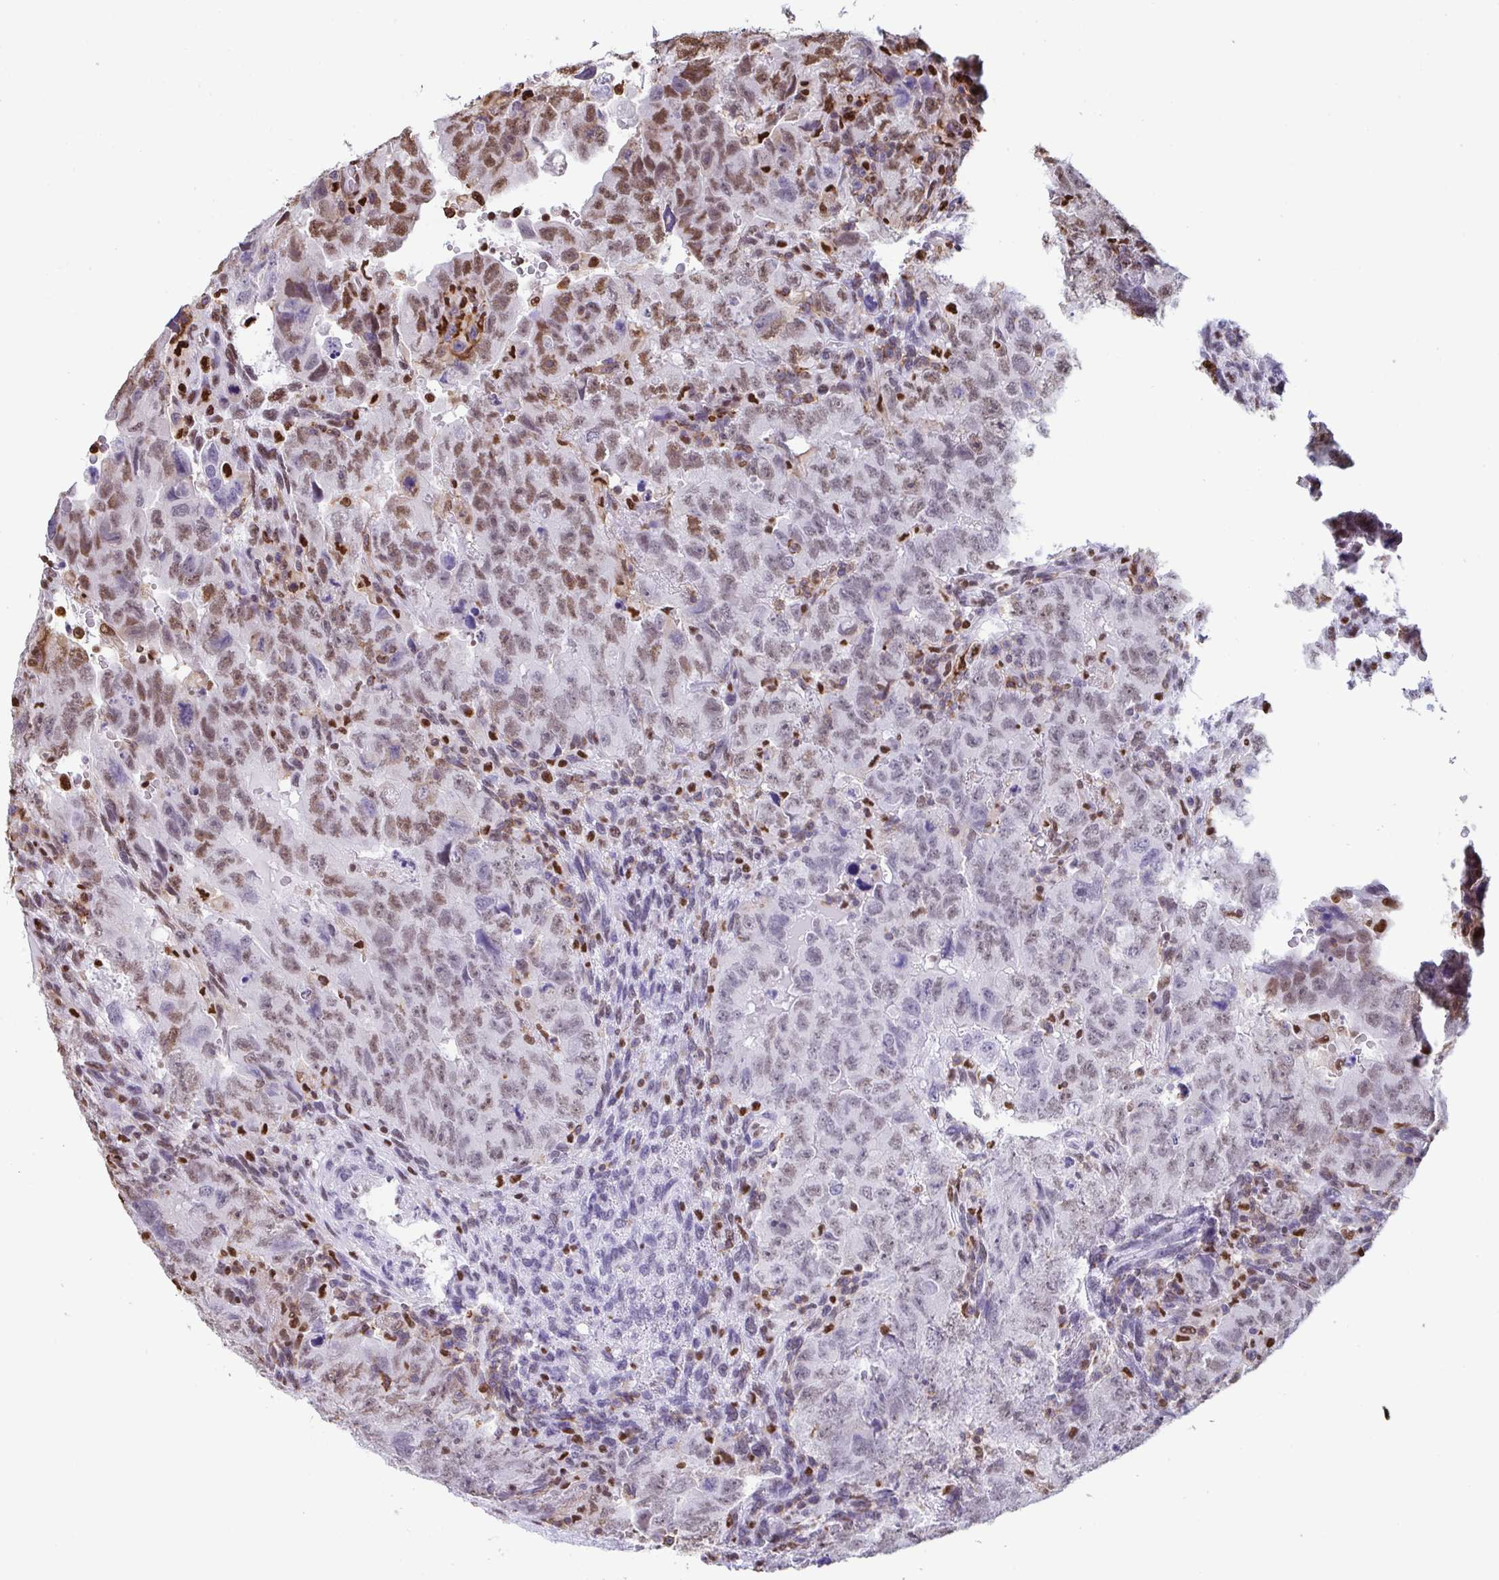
{"staining": {"intensity": "moderate", "quantity": "25%-75%", "location": "nuclear"}, "tissue": "testis cancer", "cell_type": "Tumor cells", "image_type": "cancer", "snomed": [{"axis": "morphology", "description": "Carcinoma, Embryonal, NOS"}, {"axis": "topography", "description": "Testis"}], "caption": "Approximately 25%-75% of tumor cells in testis cancer display moderate nuclear protein staining as visualized by brown immunohistochemical staining.", "gene": "BTBD10", "patient": {"sex": "male", "age": 24}}